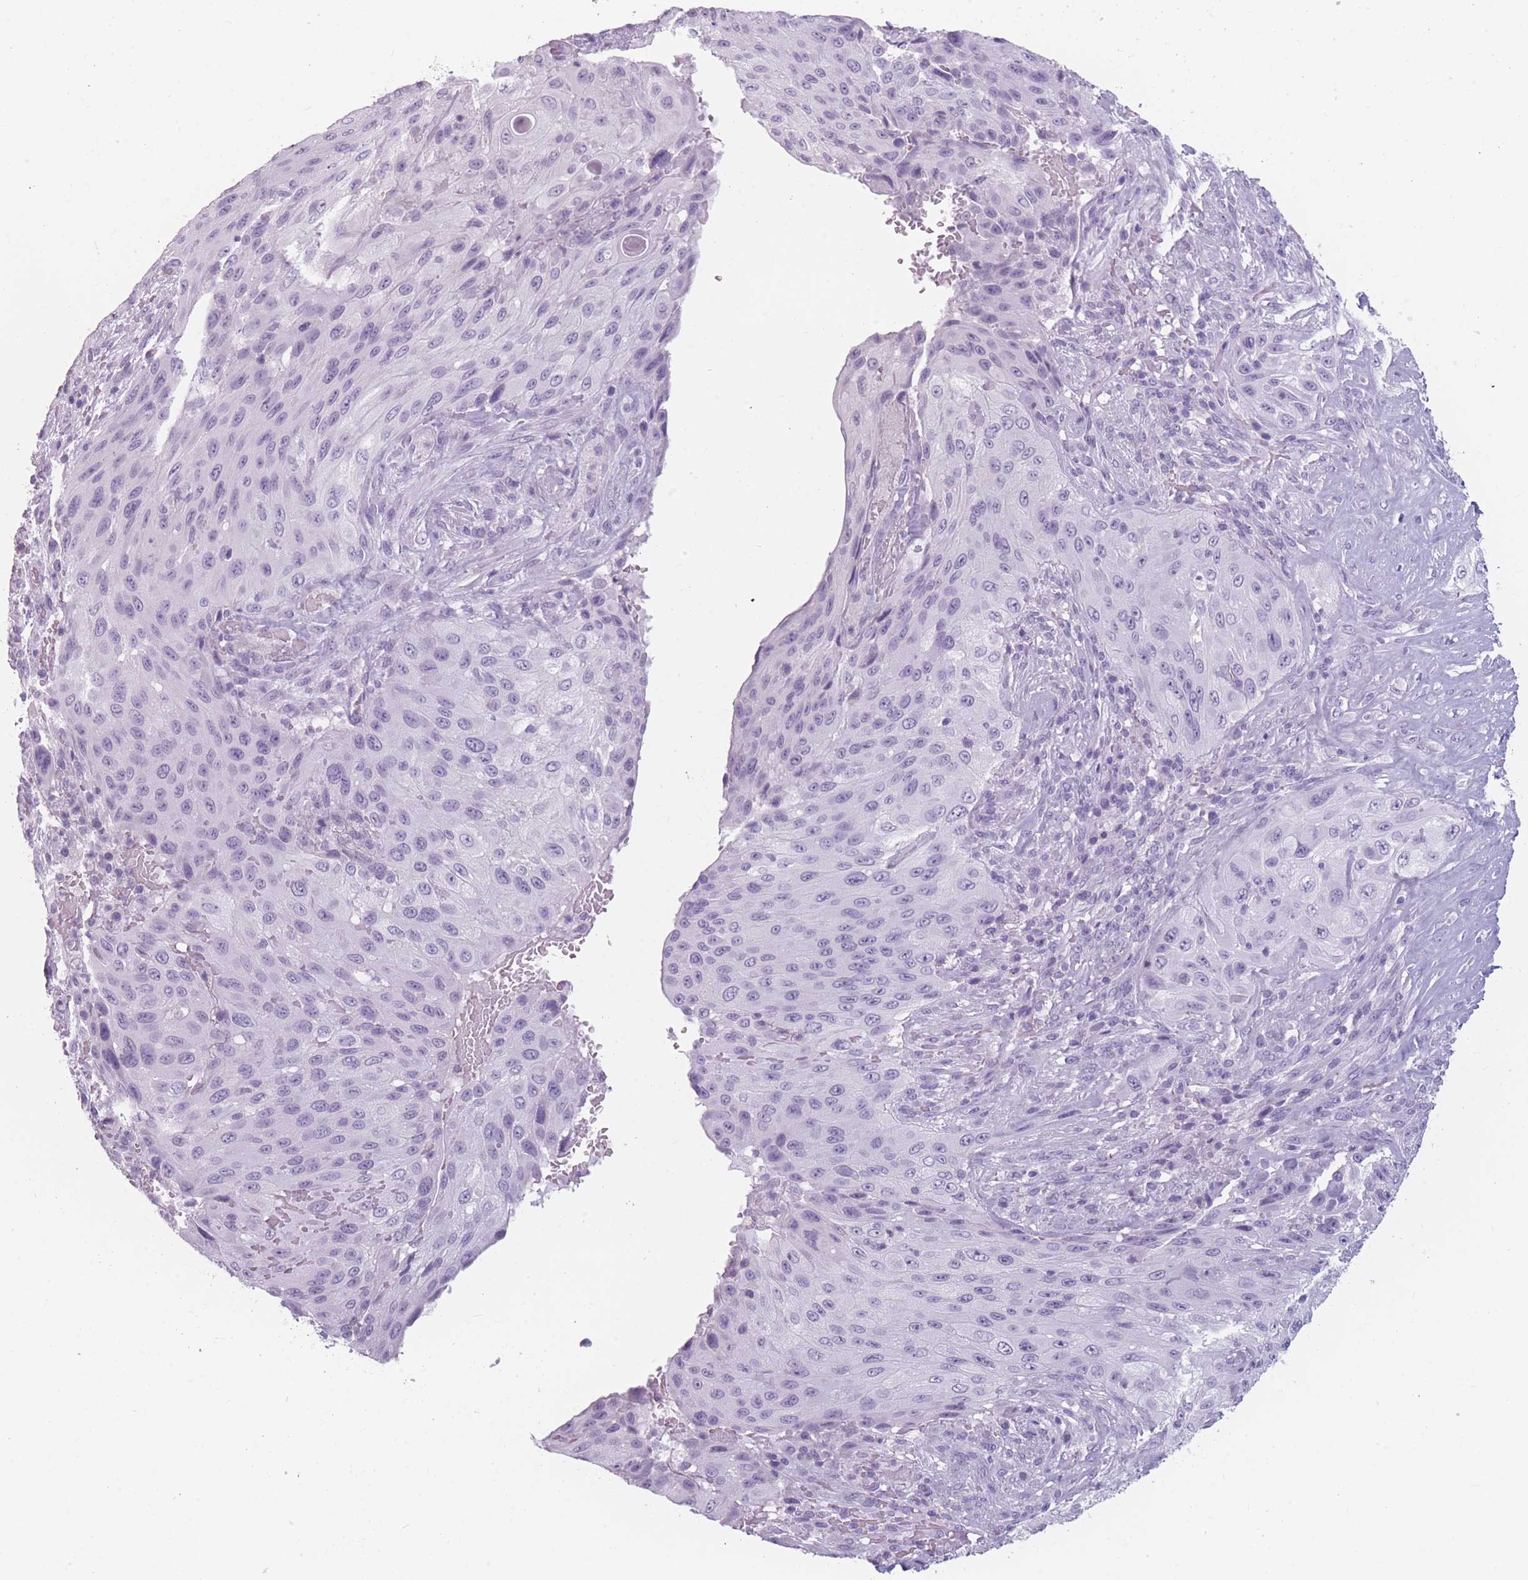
{"staining": {"intensity": "negative", "quantity": "none", "location": "none"}, "tissue": "cervical cancer", "cell_type": "Tumor cells", "image_type": "cancer", "snomed": [{"axis": "morphology", "description": "Squamous cell carcinoma, NOS"}, {"axis": "topography", "description": "Cervix"}], "caption": "DAB (3,3'-diaminobenzidine) immunohistochemical staining of human squamous cell carcinoma (cervical) reveals no significant staining in tumor cells.", "gene": "CCNO", "patient": {"sex": "female", "age": 42}}